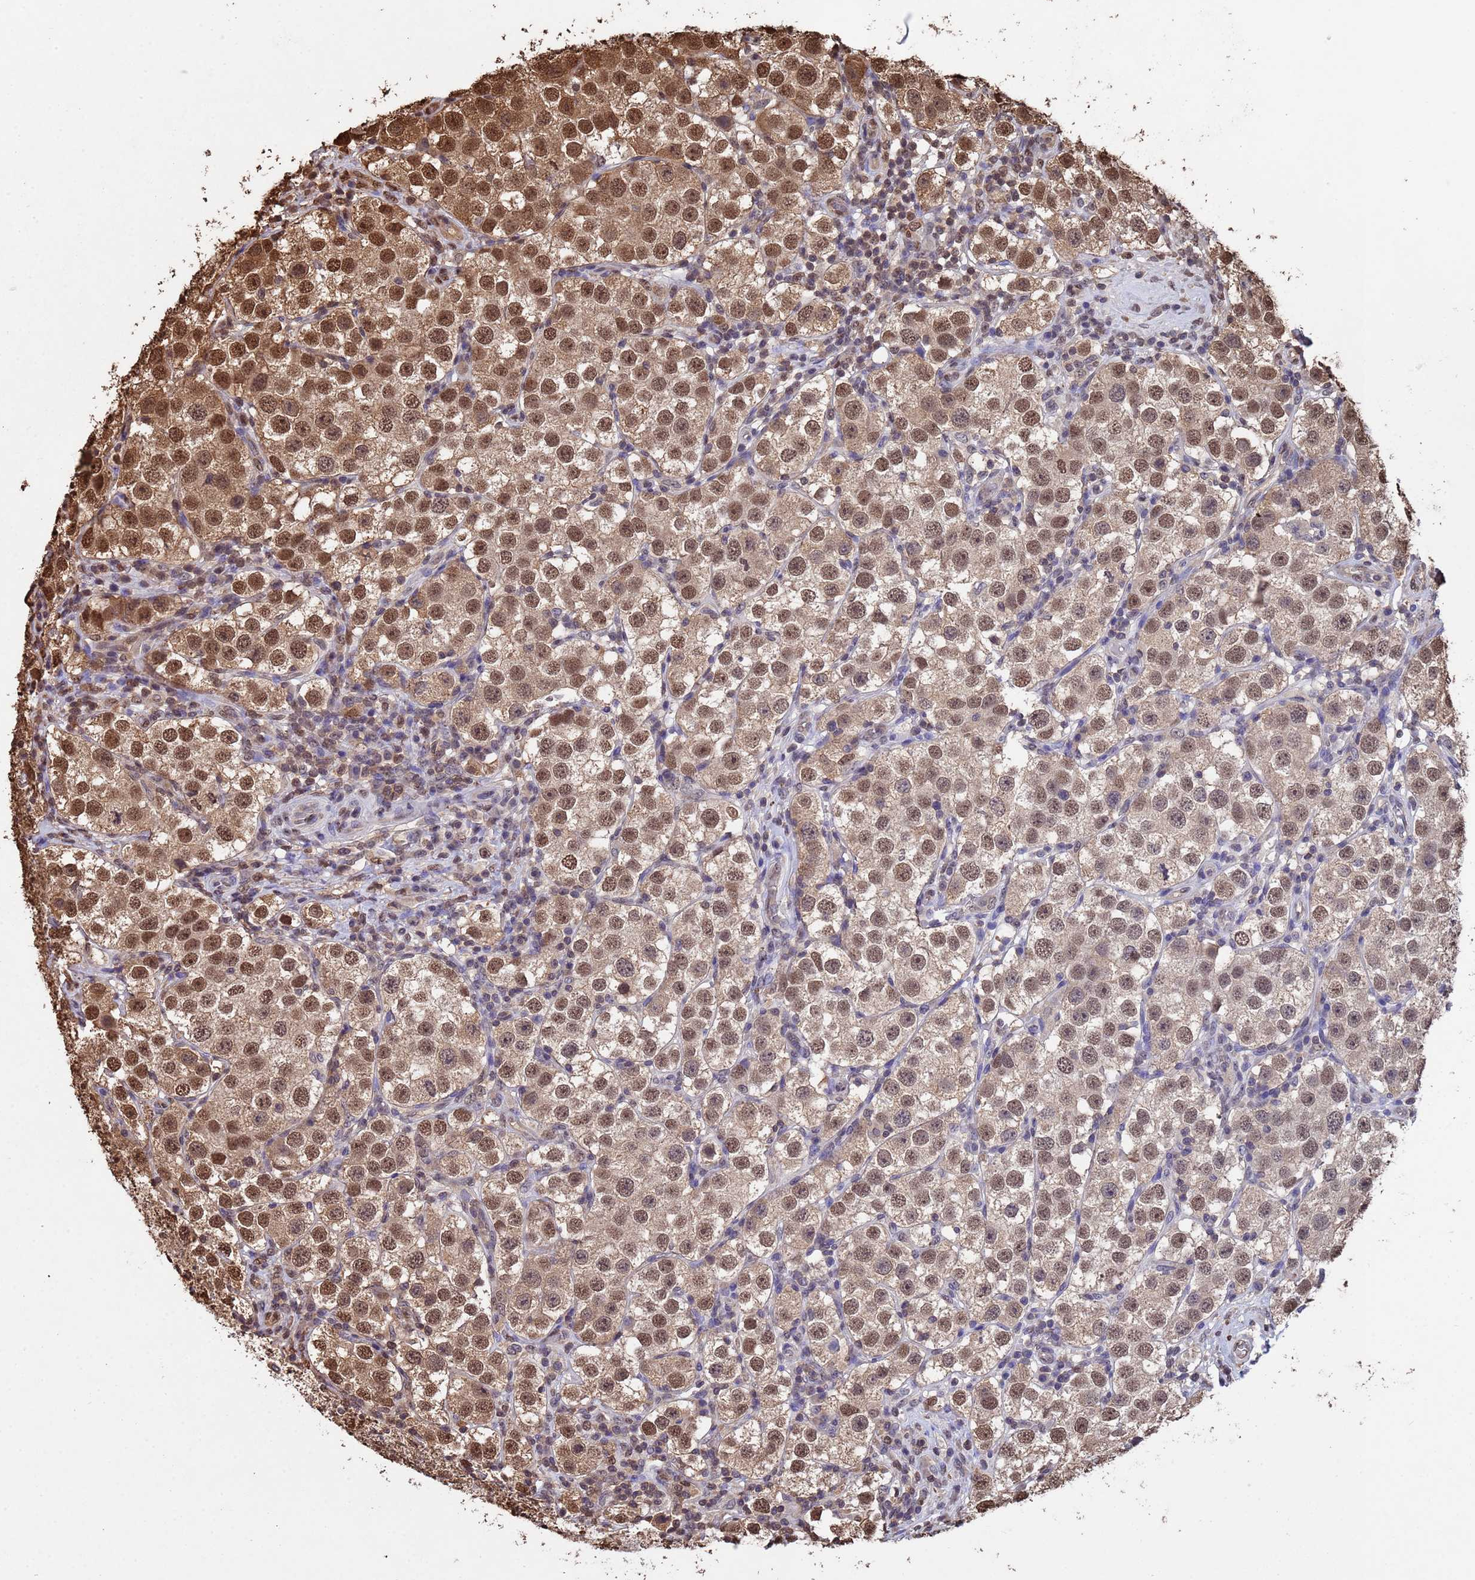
{"staining": {"intensity": "moderate", "quantity": ">75%", "location": "cytoplasmic/membranous,nuclear"}, "tissue": "testis cancer", "cell_type": "Tumor cells", "image_type": "cancer", "snomed": [{"axis": "morphology", "description": "Seminoma, NOS"}, {"axis": "topography", "description": "Testis"}], "caption": "Immunohistochemical staining of human testis seminoma reveals moderate cytoplasmic/membranous and nuclear protein staining in about >75% of tumor cells. The staining was performed using DAB (3,3'-diaminobenzidine) to visualize the protein expression in brown, while the nuclei were stained in blue with hematoxylin (Magnification: 20x).", "gene": "SUMO4", "patient": {"sex": "male", "age": 37}}